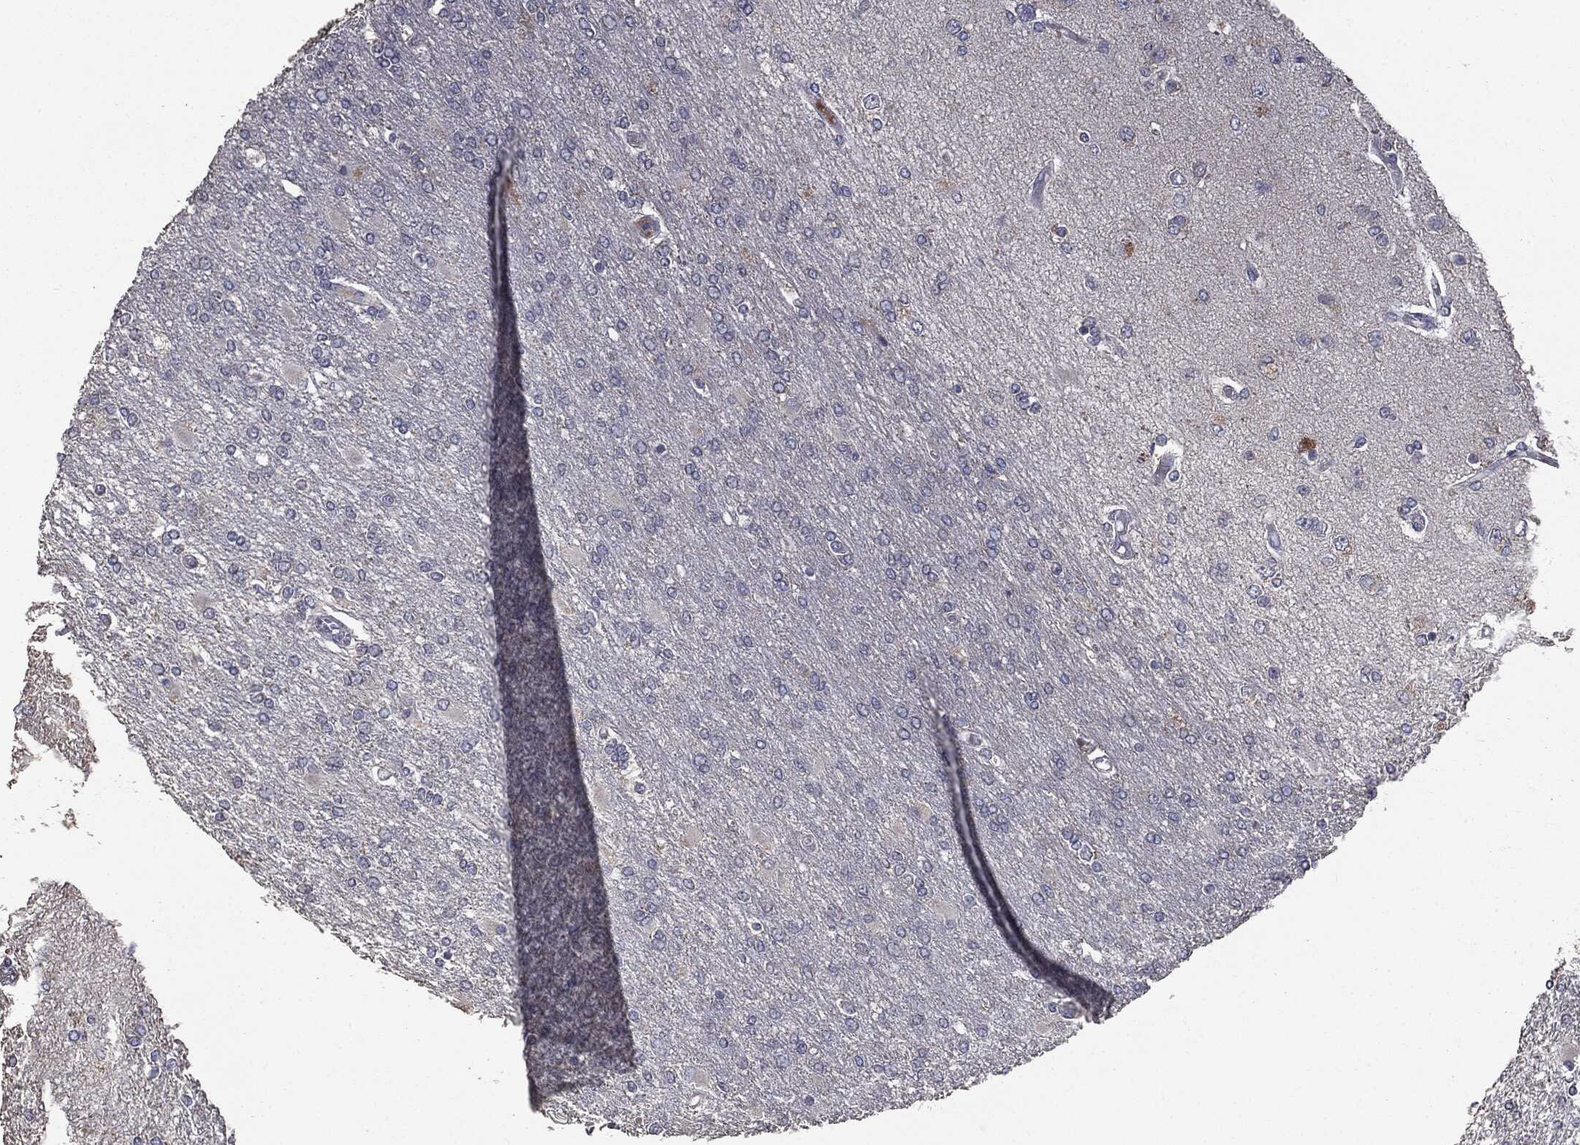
{"staining": {"intensity": "negative", "quantity": "none", "location": "none"}, "tissue": "glioma", "cell_type": "Tumor cells", "image_type": "cancer", "snomed": [{"axis": "morphology", "description": "Glioma, malignant, High grade"}, {"axis": "topography", "description": "Cerebral cortex"}], "caption": "Immunohistochemical staining of glioma displays no significant expression in tumor cells.", "gene": "MTOR", "patient": {"sex": "male", "age": 79}}